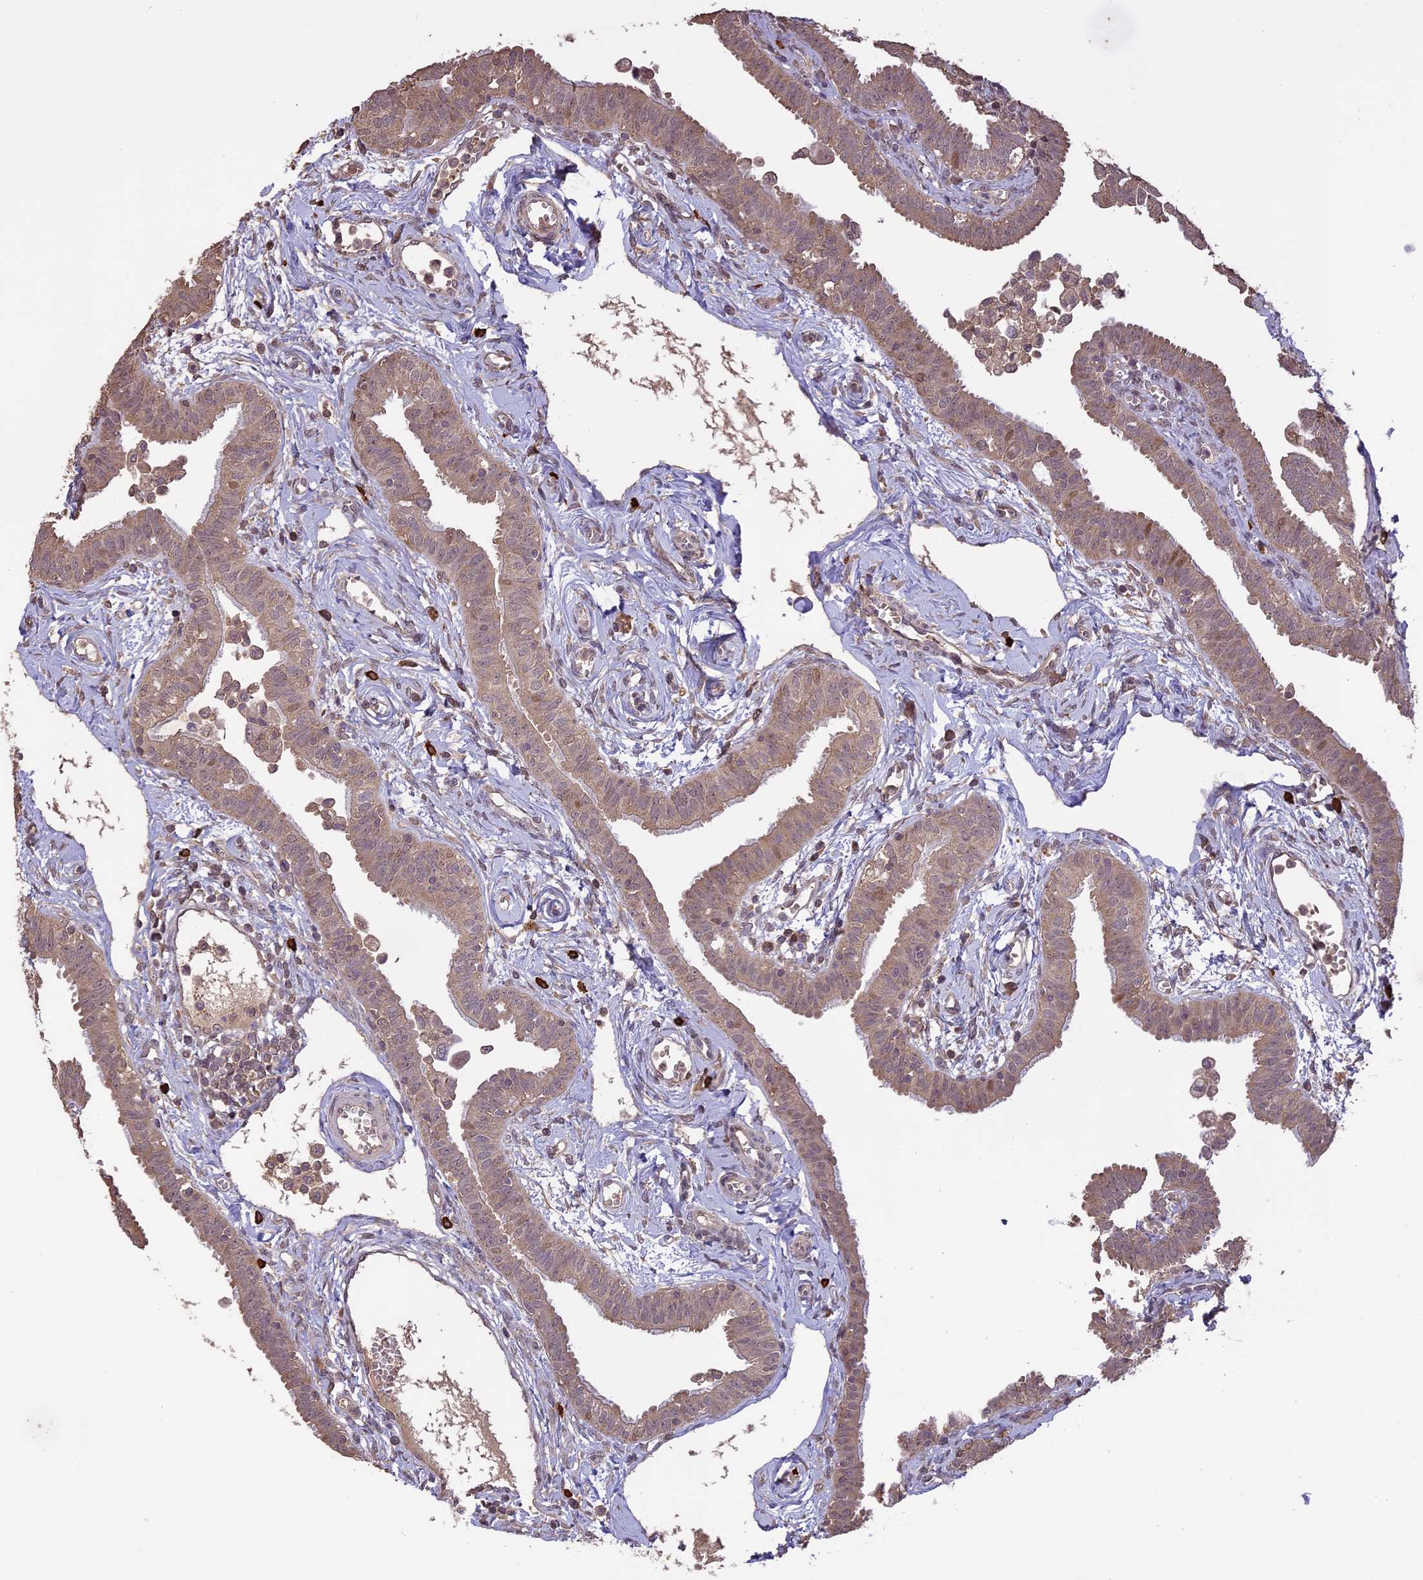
{"staining": {"intensity": "moderate", "quantity": "<25%", "location": "cytoplasmic/membranous"}, "tissue": "fallopian tube", "cell_type": "Glandular cells", "image_type": "normal", "snomed": [{"axis": "morphology", "description": "Normal tissue, NOS"}, {"axis": "morphology", "description": "Carcinoma, NOS"}, {"axis": "topography", "description": "Fallopian tube"}, {"axis": "topography", "description": "Ovary"}], "caption": "Immunohistochemical staining of benign human fallopian tube demonstrates <25% levels of moderate cytoplasmic/membranous protein expression in about <25% of glandular cells.", "gene": "TIGD7", "patient": {"sex": "female", "age": 59}}